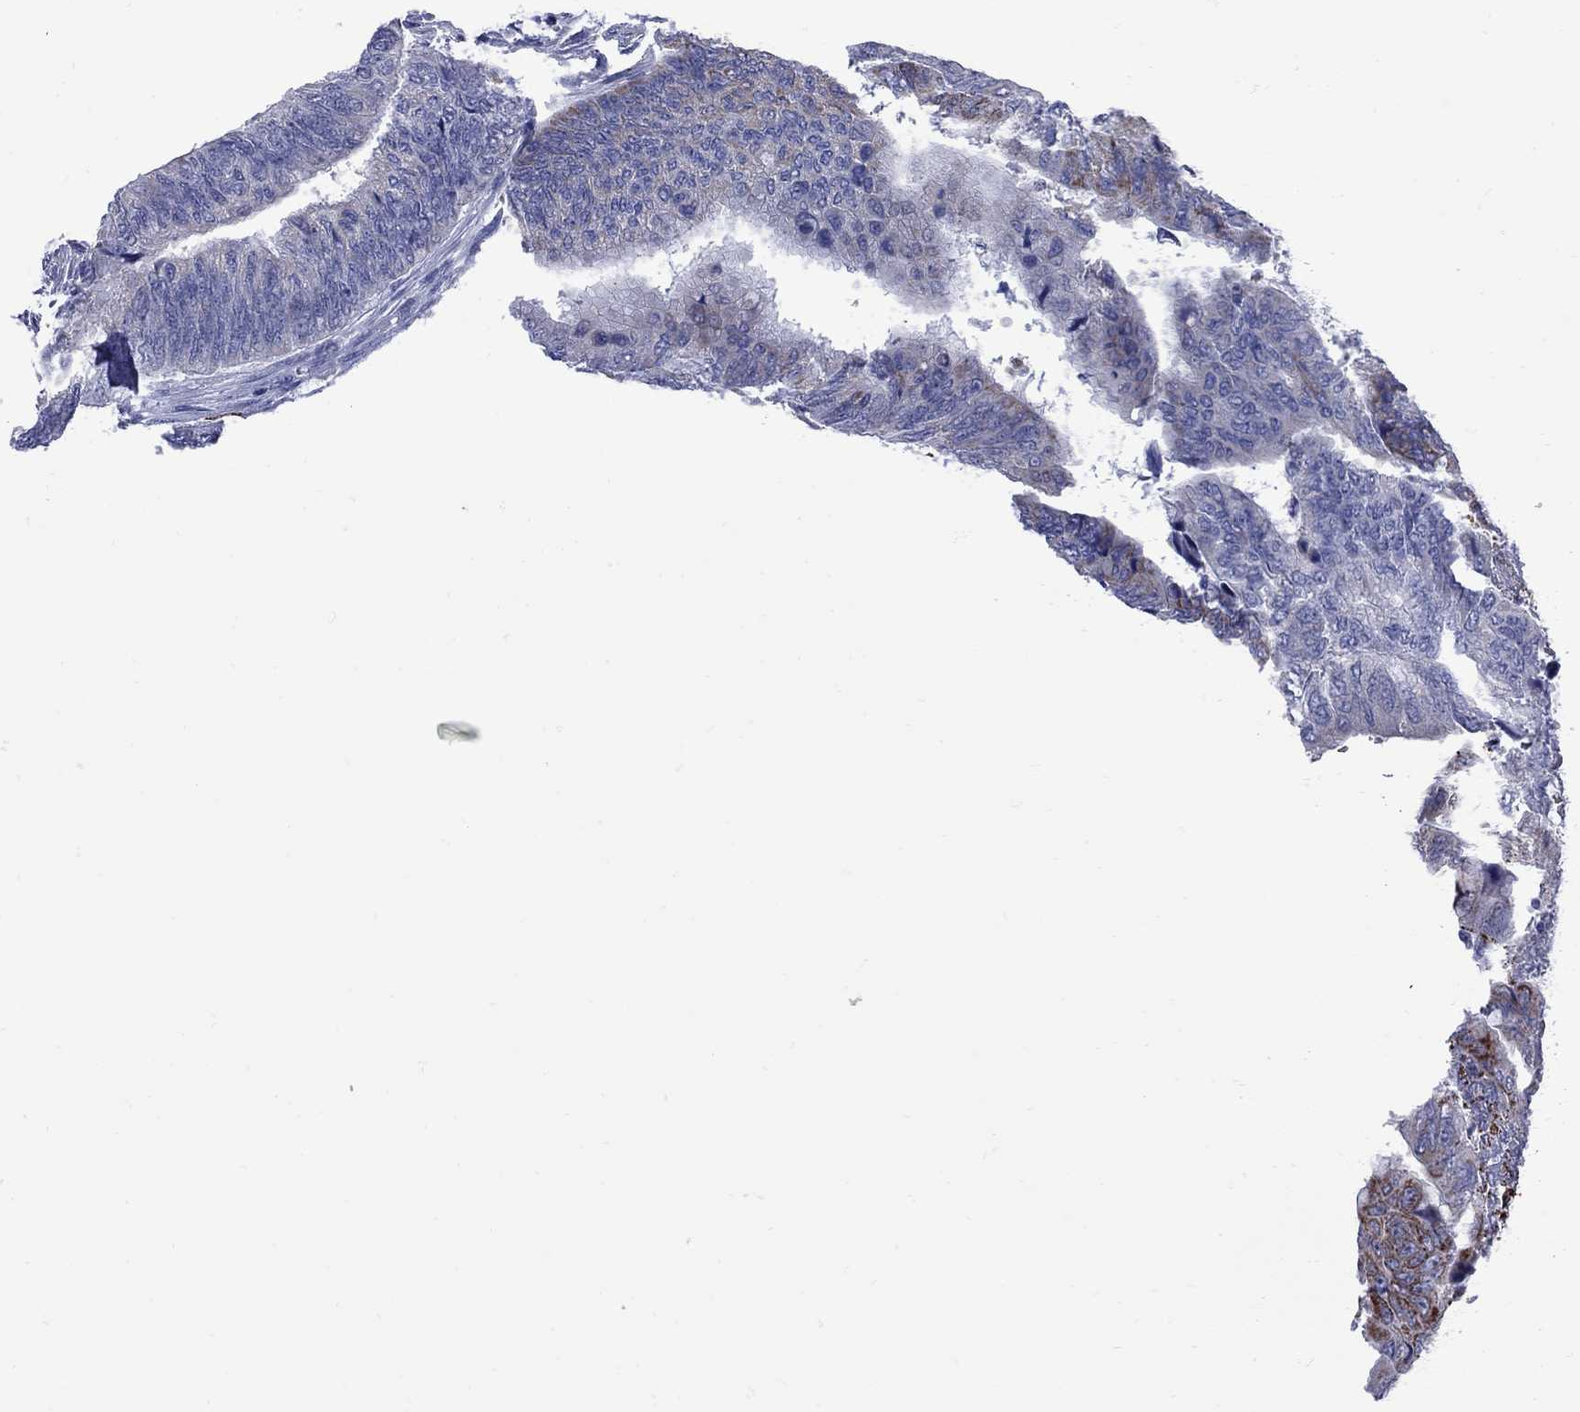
{"staining": {"intensity": "negative", "quantity": "none", "location": "none"}, "tissue": "colorectal cancer", "cell_type": "Tumor cells", "image_type": "cancer", "snomed": [{"axis": "morphology", "description": "Normal tissue, NOS"}, {"axis": "morphology", "description": "Adenocarcinoma, NOS"}, {"axis": "topography", "description": "Rectum"}, {"axis": "topography", "description": "Peripheral nerve tissue"}], "caption": "This photomicrograph is of colorectal cancer (adenocarcinoma) stained with immunohistochemistry to label a protein in brown with the nuclei are counter-stained blue. There is no staining in tumor cells.", "gene": "SESTD1", "patient": {"sex": "male", "age": 92}}